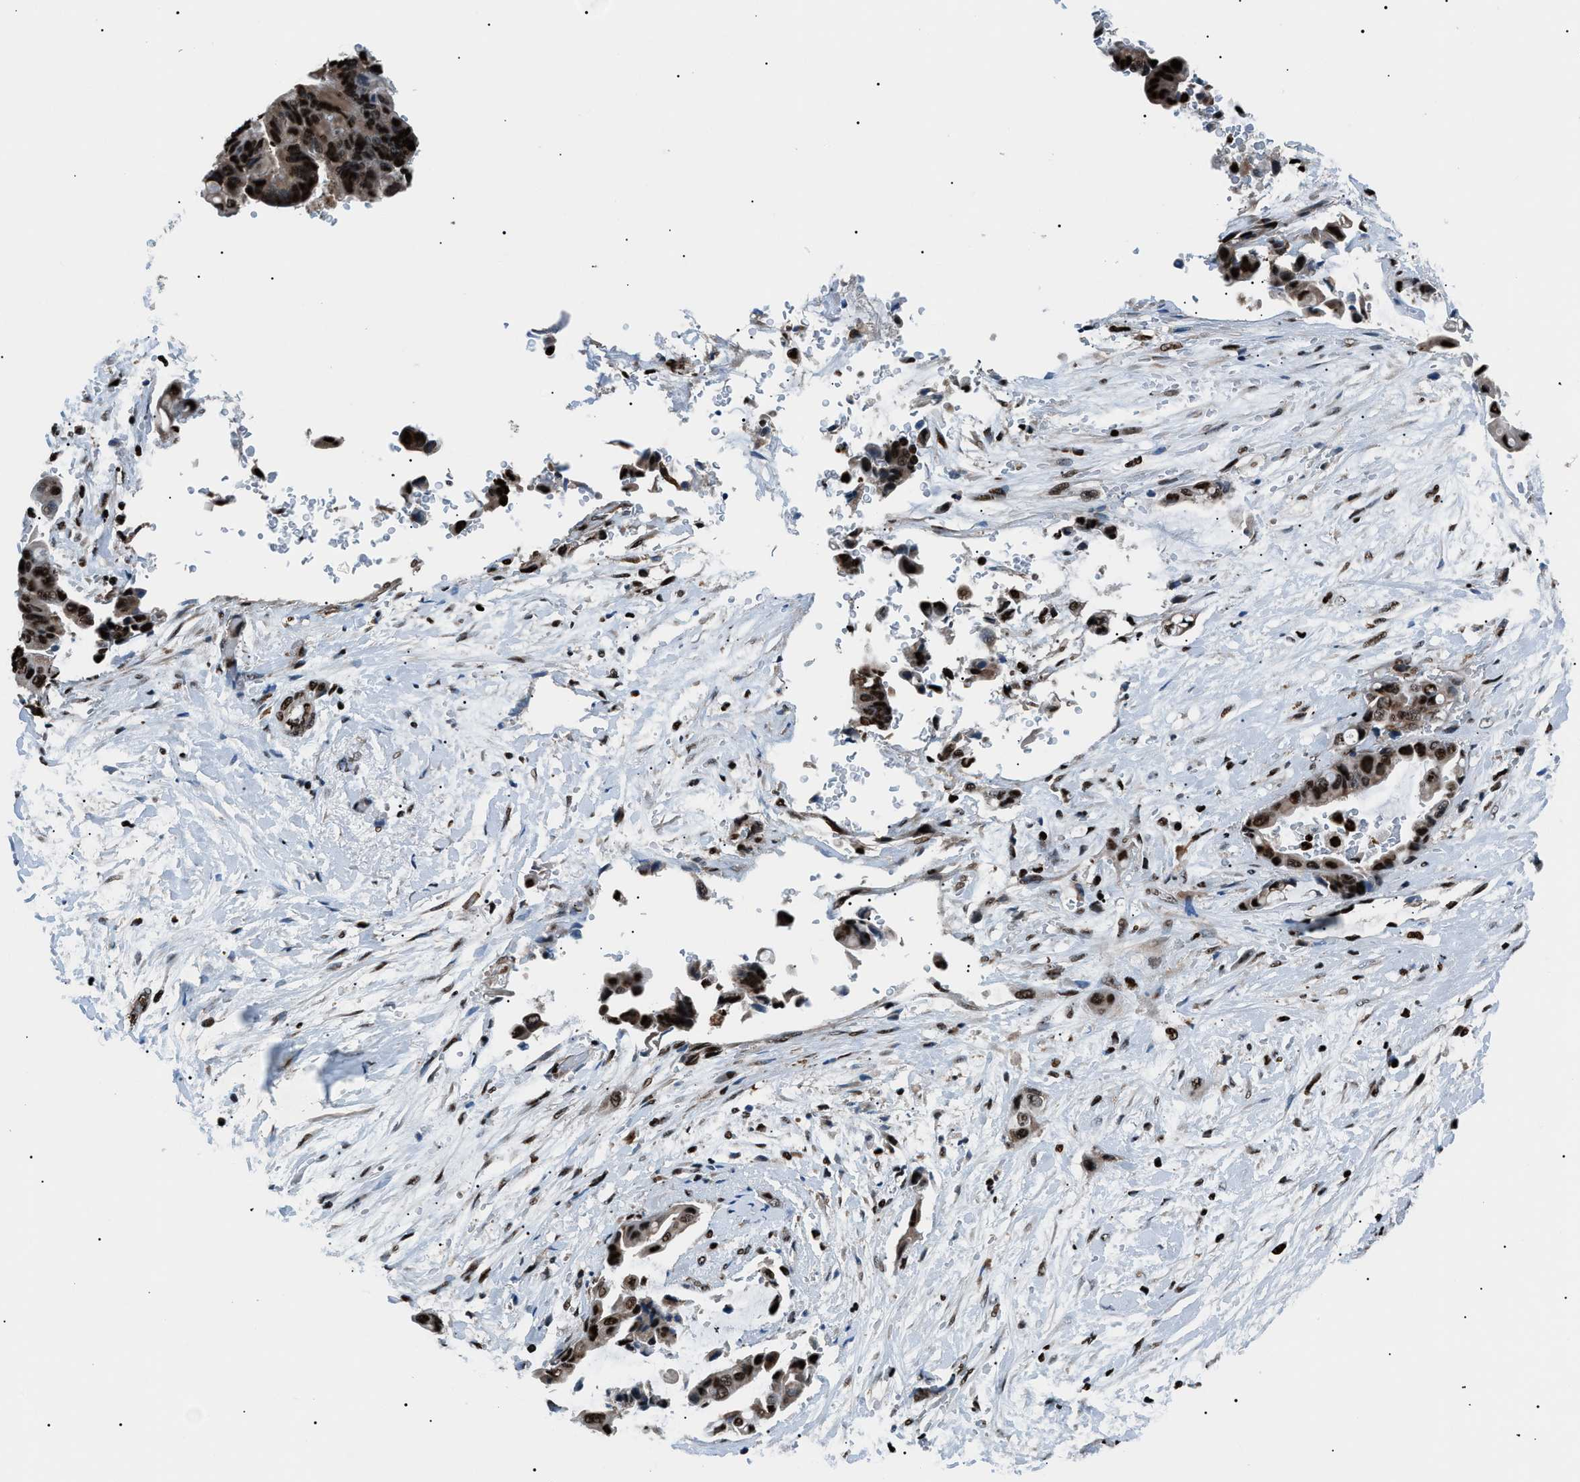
{"staining": {"intensity": "strong", "quantity": ">75%", "location": "nuclear"}, "tissue": "liver cancer", "cell_type": "Tumor cells", "image_type": "cancer", "snomed": [{"axis": "morphology", "description": "Cholangiocarcinoma"}, {"axis": "topography", "description": "Liver"}], "caption": "Liver cholangiocarcinoma stained with a brown dye exhibits strong nuclear positive staining in about >75% of tumor cells.", "gene": "PRKX", "patient": {"sex": "female", "age": 61}}